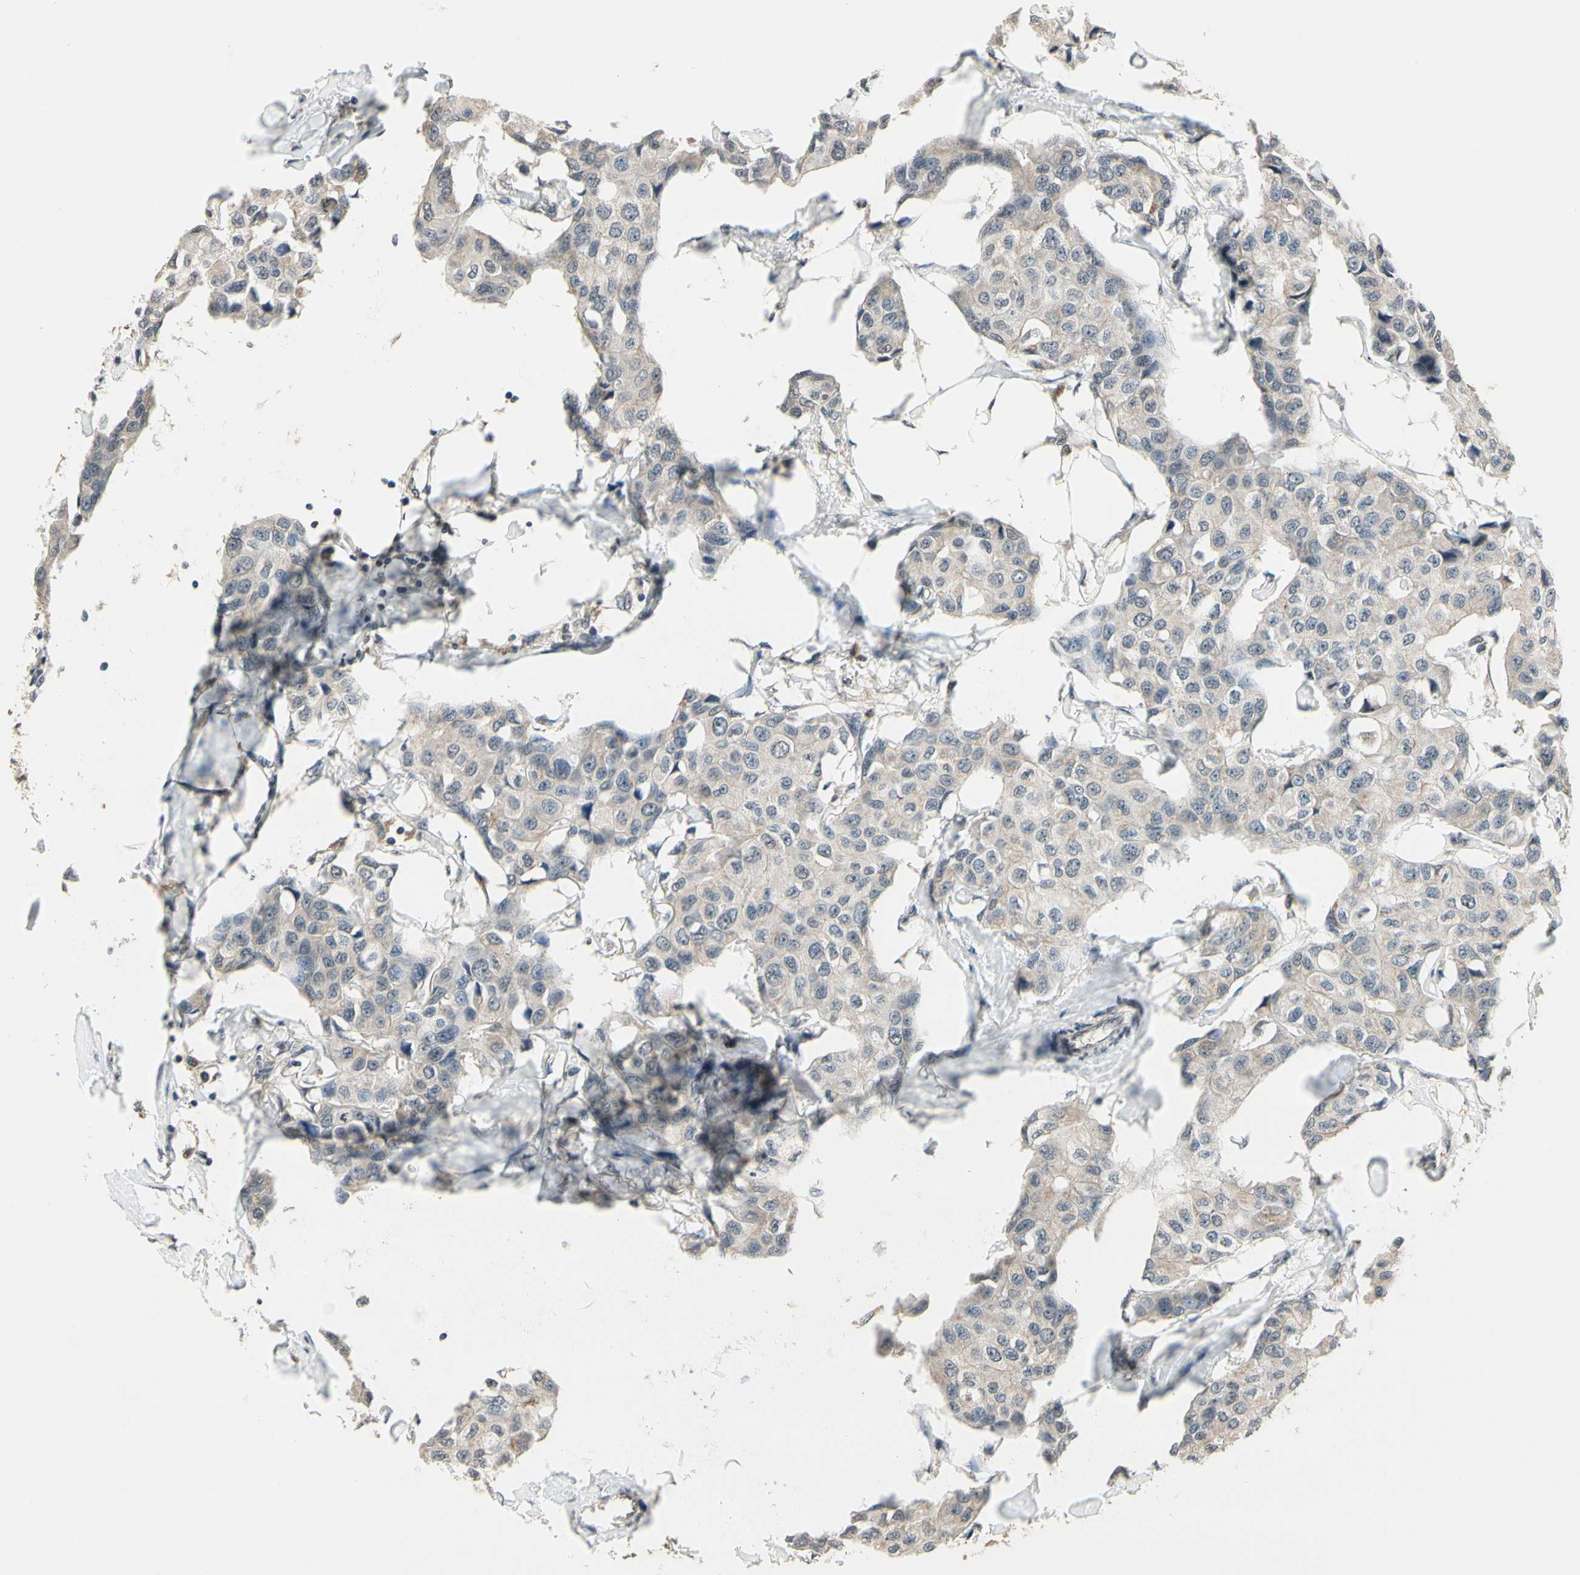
{"staining": {"intensity": "weak", "quantity": ">75%", "location": "cytoplasmic/membranous"}, "tissue": "breast cancer", "cell_type": "Tumor cells", "image_type": "cancer", "snomed": [{"axis": "morphology", "description": "Duct carcinoma"}, {"axis": "topography", "description": "Breast"}], "caption": "Breast cancer stained with DAB (3,3'-diaminobenzidine) immunohistochemistry displays low levels of weak cytoplasmic/membranous staining in approximately >75% of tumor cells.", "gene": "GCLC", "patient": {"sex": "female", "age": 80}}